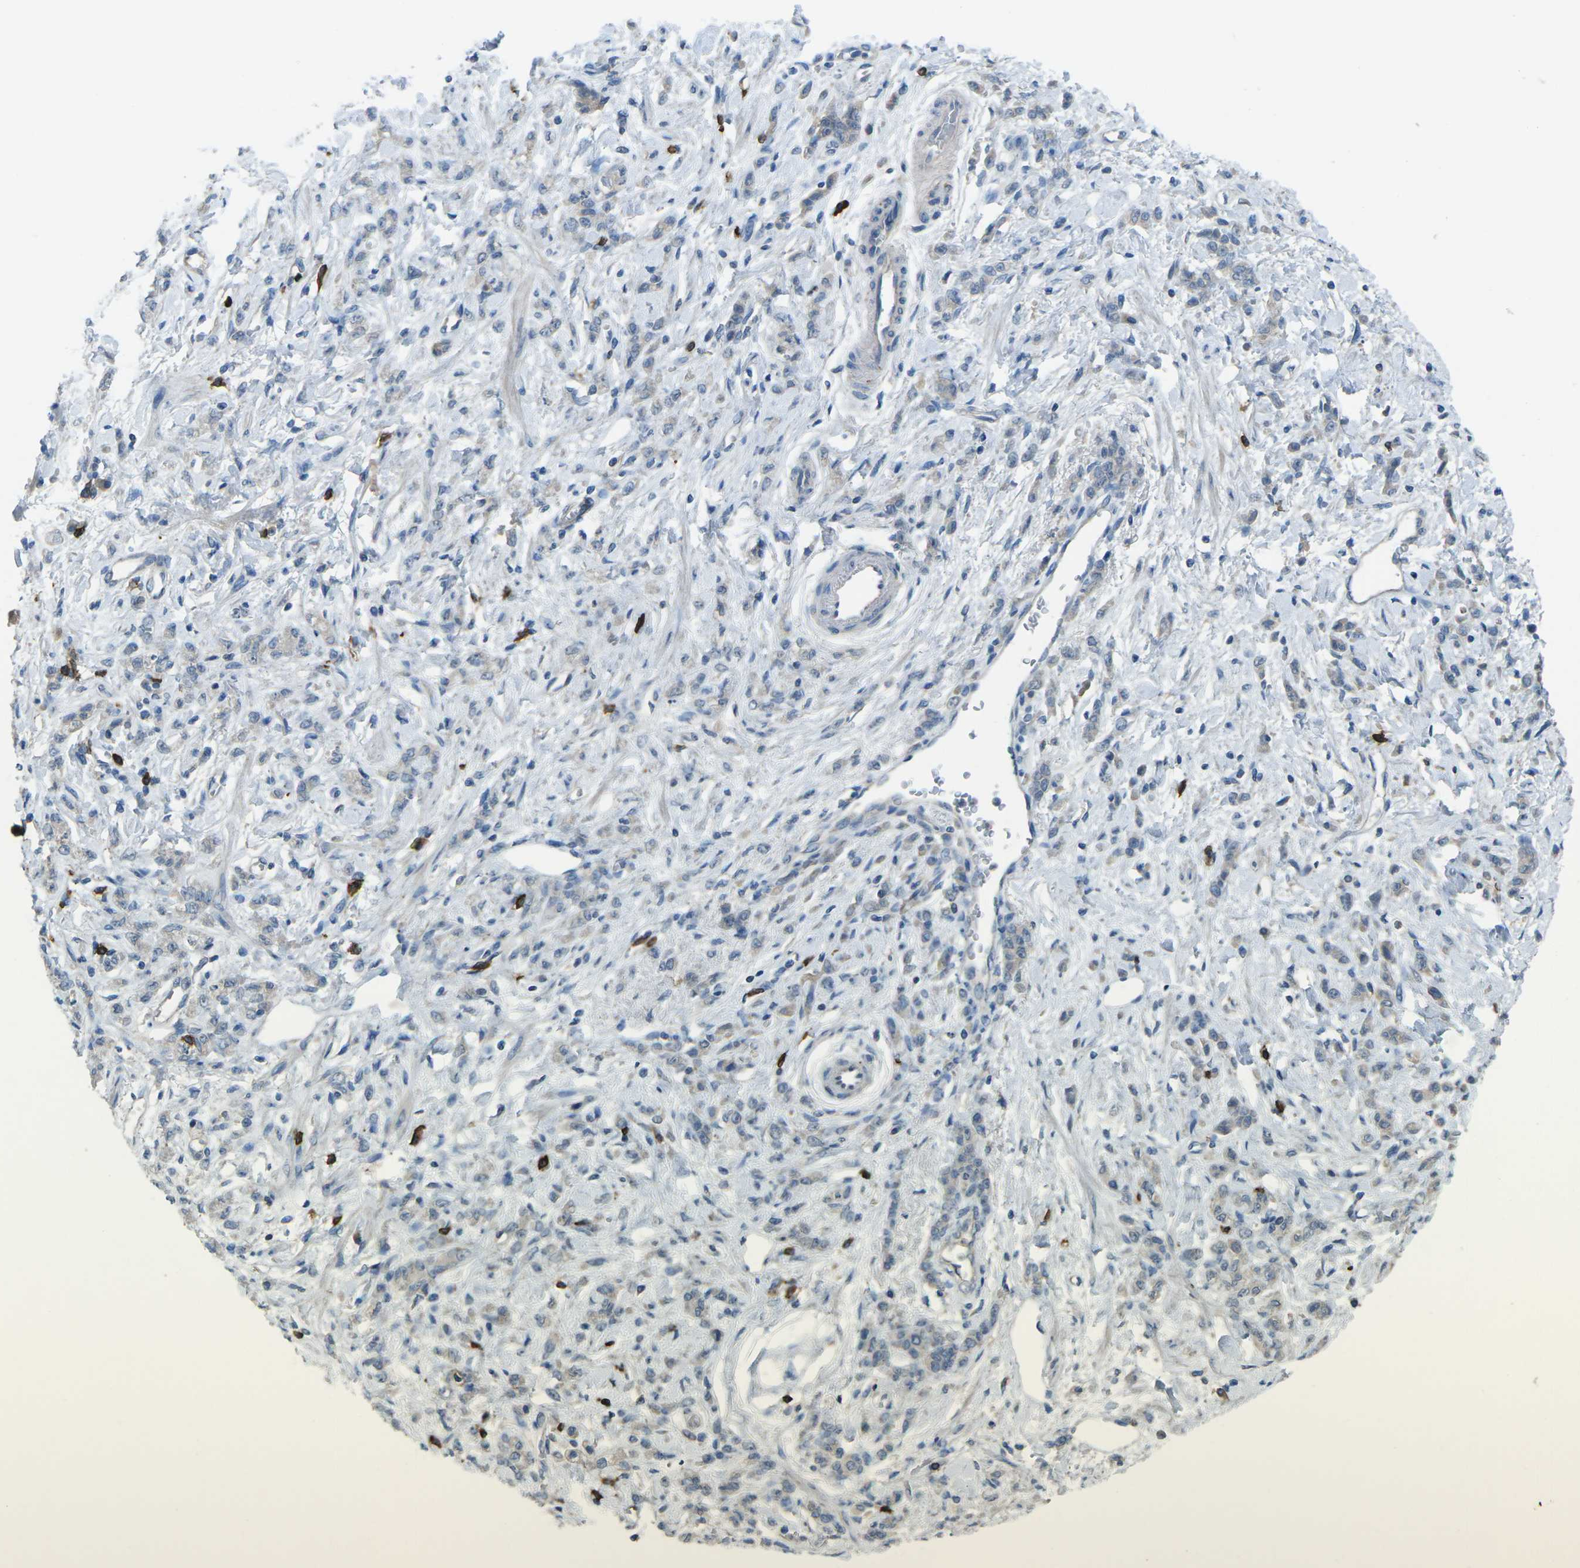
{"staining": {"intensity": "negative", "quantity": "none", "location": "none"}, "tissue": "stomach cancer", "cell_type": "Tumor cells", "image_type": "cancer", "snomed": [{"axis": "morphology", "description": "Normal tissue, NOS"}, {"axis": "morphology", "description": "Adenocarcinoma, NOS"}, {"axis": "topography", "description": "Stomach"}], "caption": "An image of adenocarcinoma (stomach) stained for a protein demonstrates no brown staining in tumor cells.", "gene": "CD19", "patient": {"sex": "male", "age": 82}}